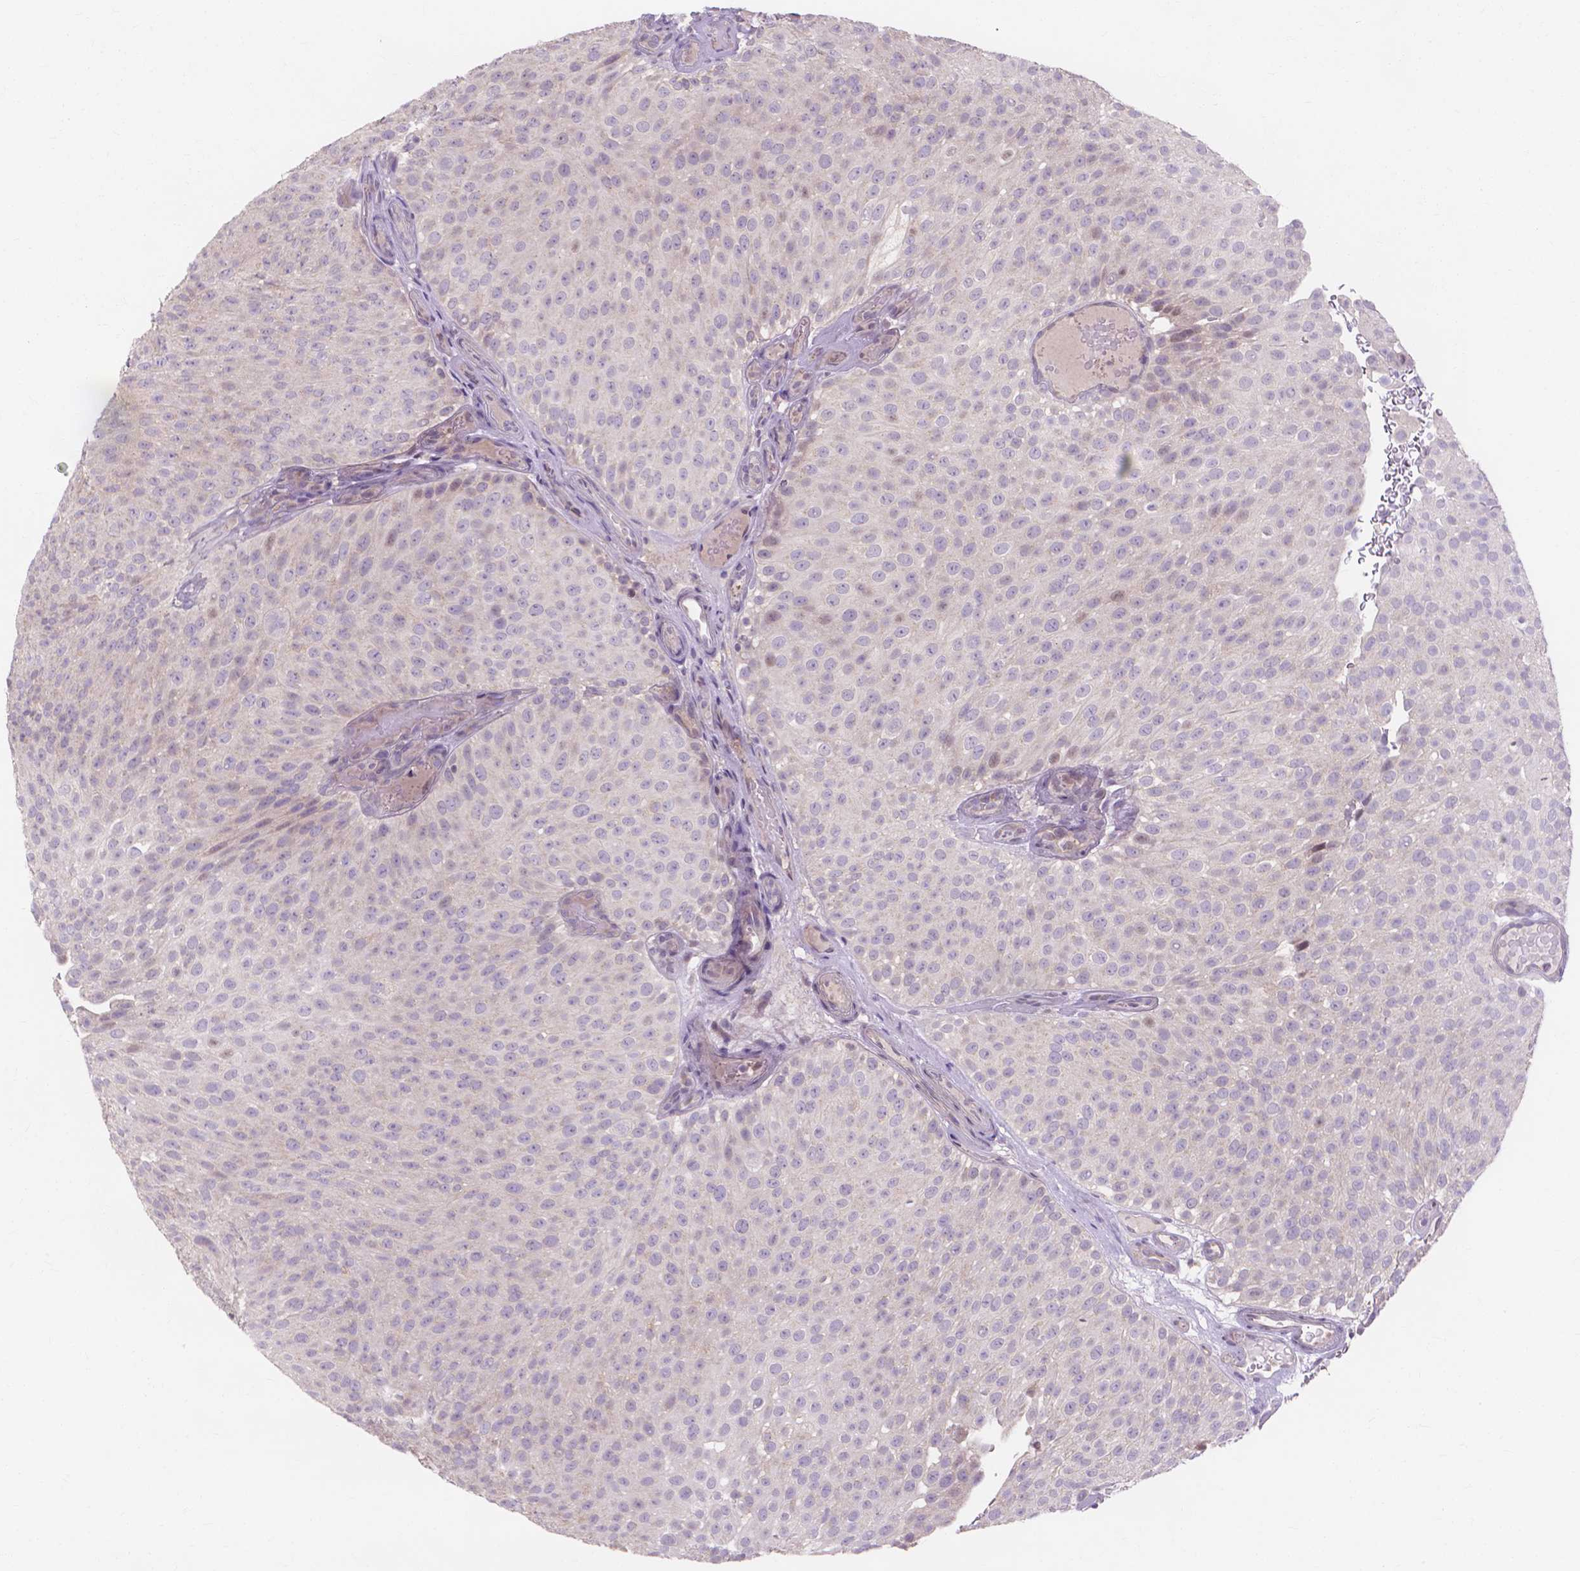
{"staining": {"intensity": "negative", "quantity": "none", "location": "none"}, "tissue": "urothelial cancer", "cell_type": "Tumor cells", "image_type": "cancer", "snomed": [{"axis": "morphology", "description": "Urothelial carcinoma, Low grade"}, {"axis": "topography", "description": "Urinary bladder"}], "caption": "IHC of urothelial cancer displays no positivity in tumor cells.", "gene": "PRDM13", "patient": {"sex": "male", "age": 78}}